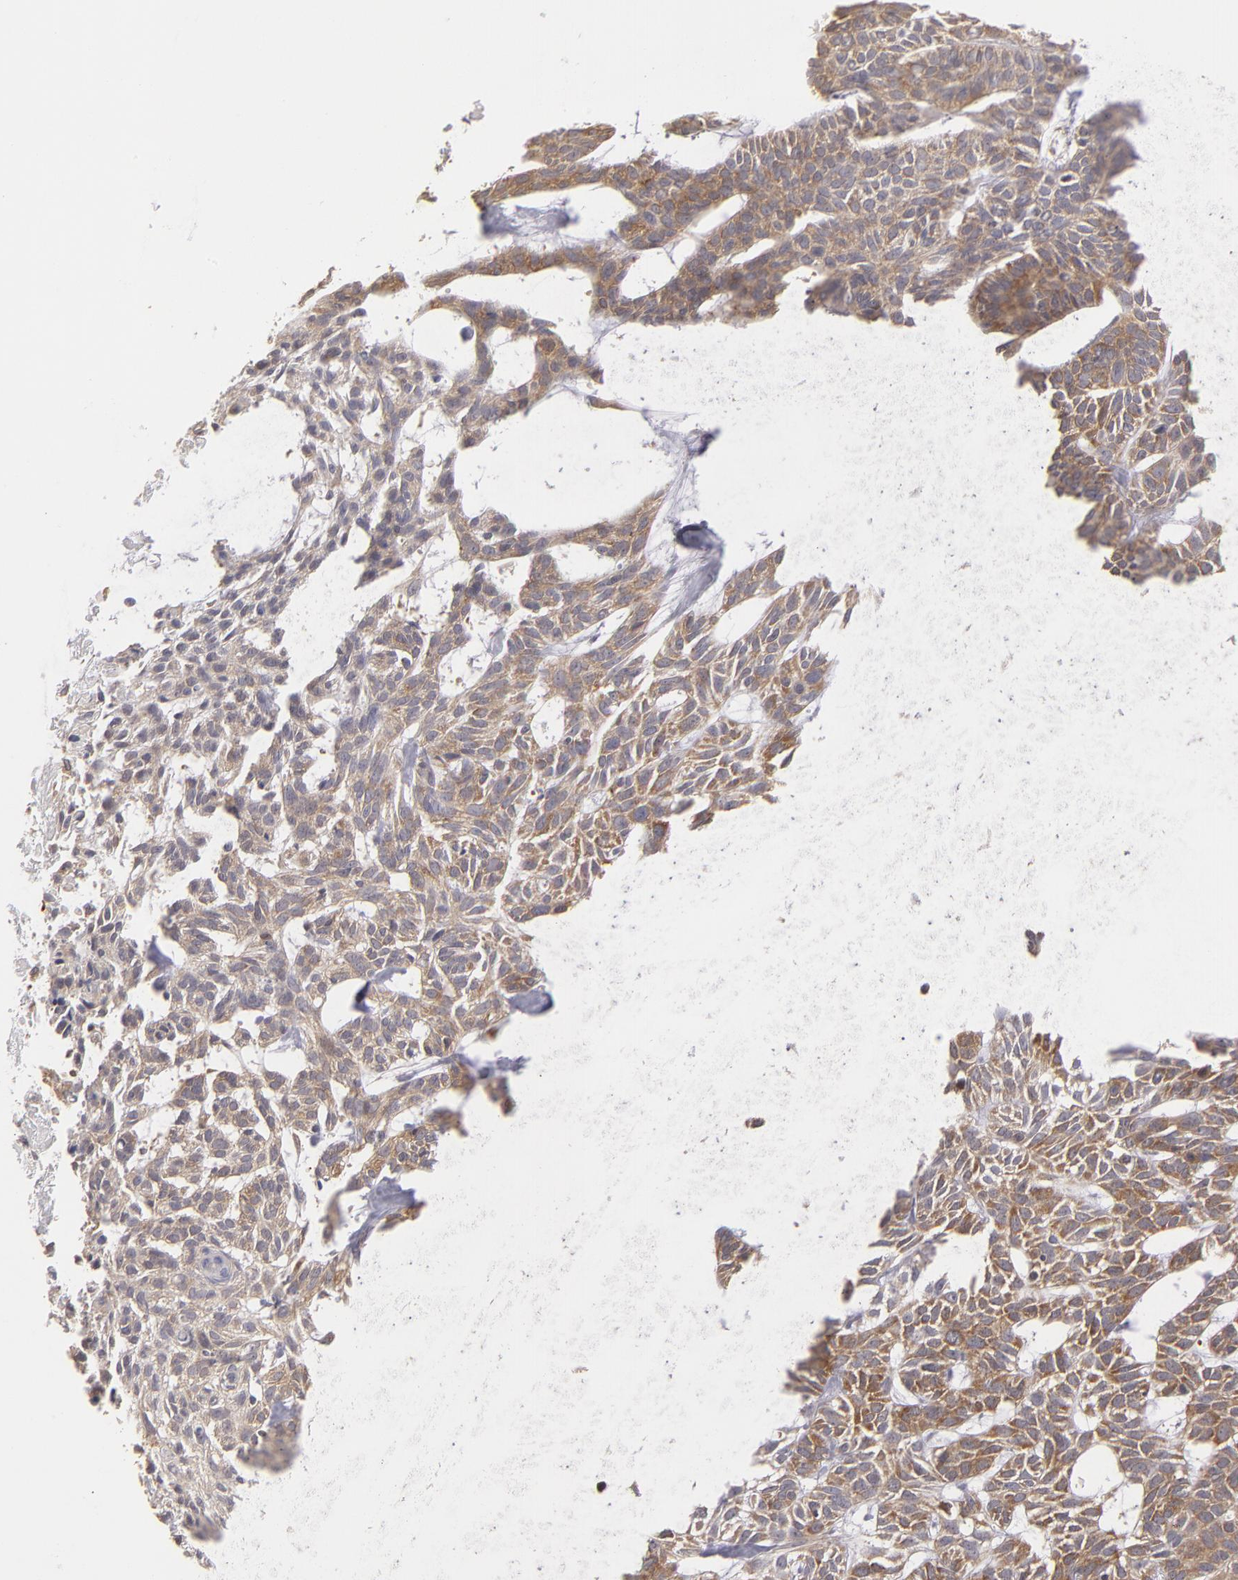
{"staining": {"intensity": "moderate", "quantity": ">75%", "location": "cytoplasmic/membranous"}, "tissue": "skin cancer", "cell_type": "Tumor cells", "image_type": "cancer", "snomed": [{"axis": "morphology", "description": "Basal cell carcinoma"}, {"axis": "topography", "description": "Skin"}], "caption": "An image of human skin cancer stained for a protein exhibits moderate cytoplasmic/membranous brown staining in tumor cells.", "gene": "MTHFD1", "patient": {"sex": "male", "age": 75}}